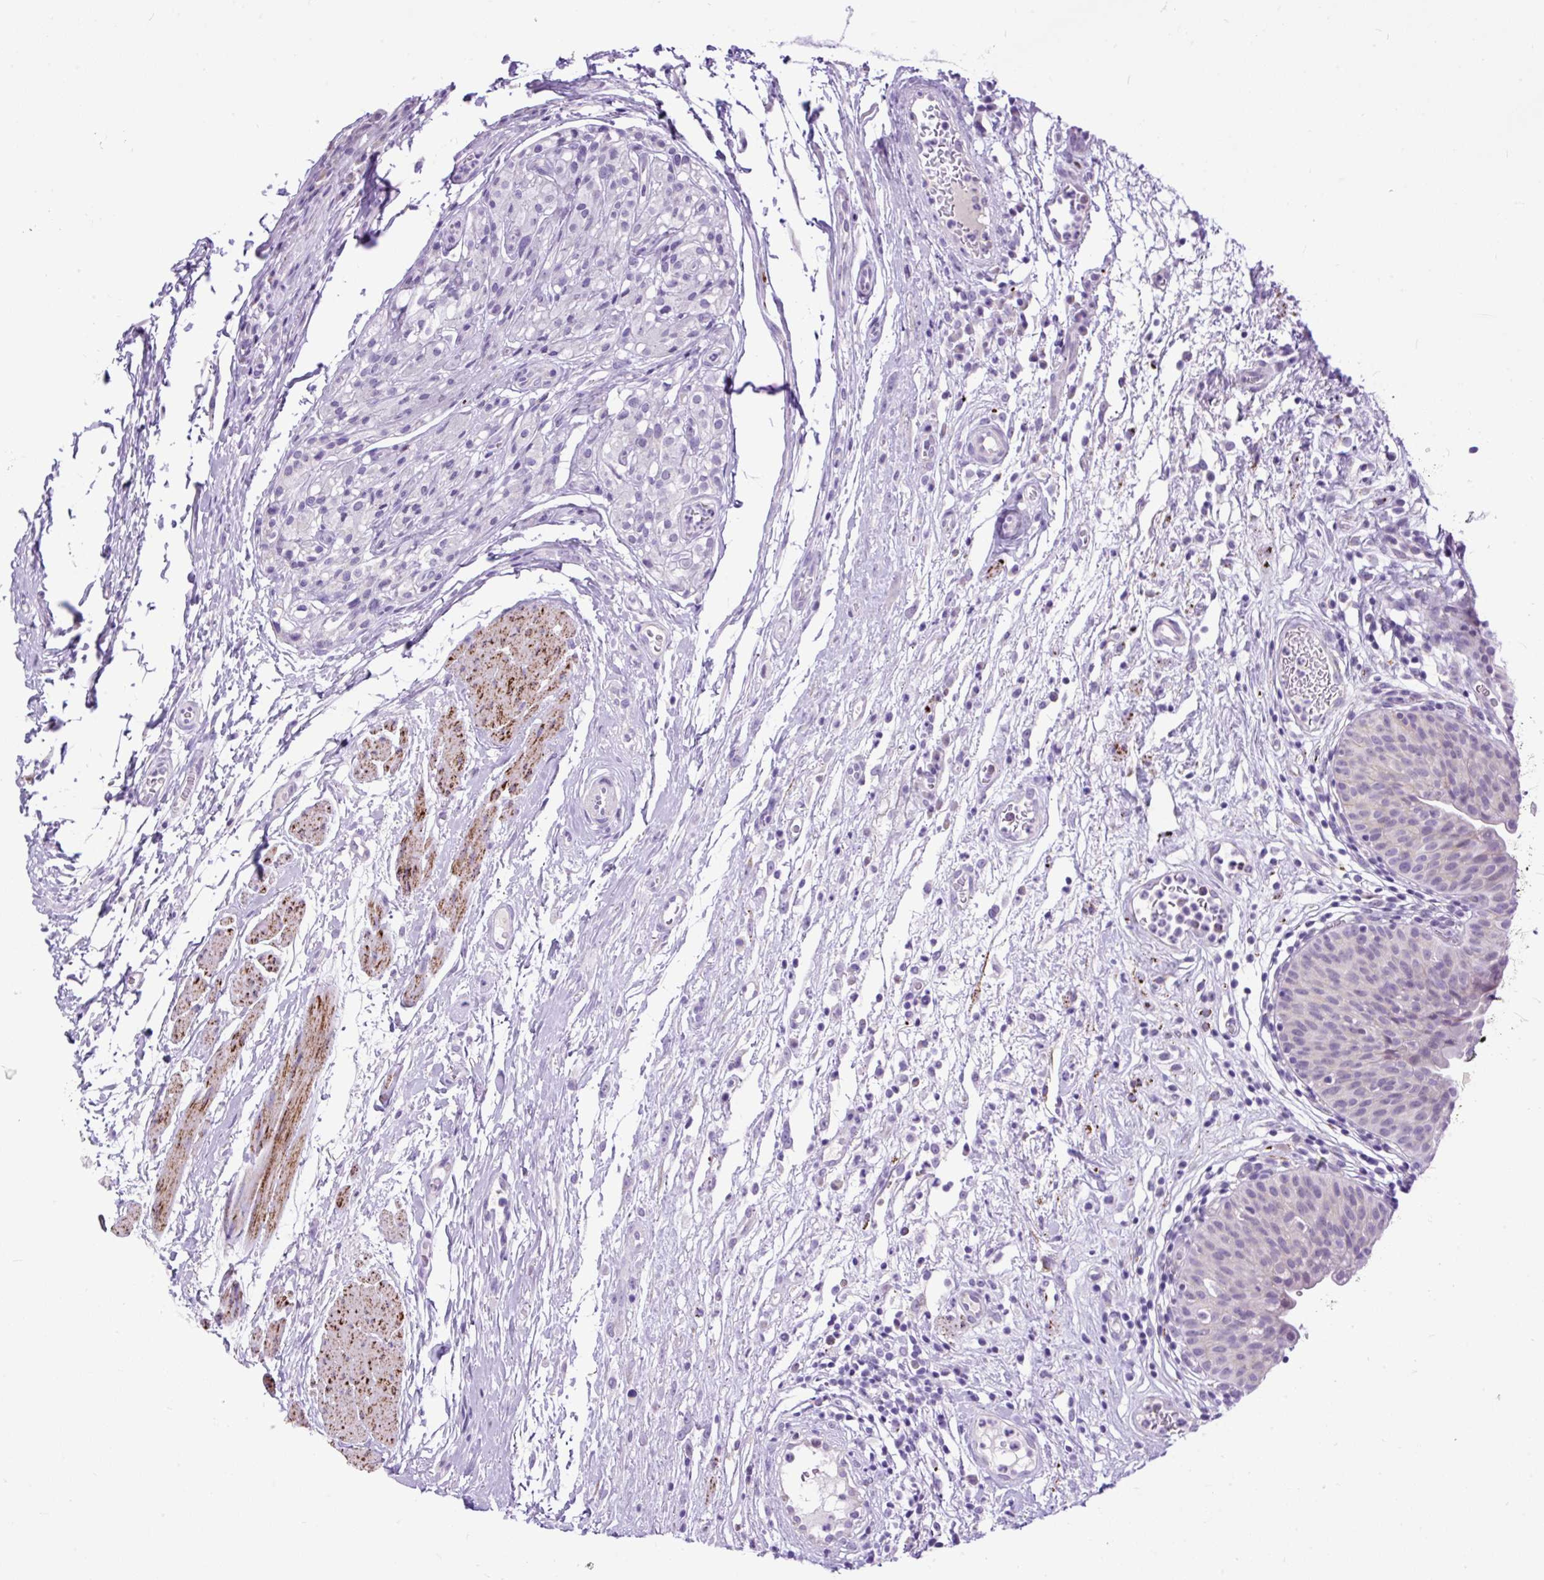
{"staining": {"intensity": "negative", "quantity": "none", "location": "none"}, "tissue": "urinary bladder", "cell_type": "Urothelial cells", "image_type": "normal", "snomed": [{"axis": "morphology", "description": "Normal tissue, NOS"}, {"axis": "morphology", "description": "Inflammation, NOS"}, {"axis": "topography", "description": "Urinary bladder"}], "caption": "Urothelial cells show no significant protein staining in benign urinary bladder. (DAB (3,3'-diaminobenzidine) immunohistochemistry (IHC) visualized using brightfield microscopy, high magnification).", "gene": "ZNF256", "patient": {"sex": "male", "age": 57}}